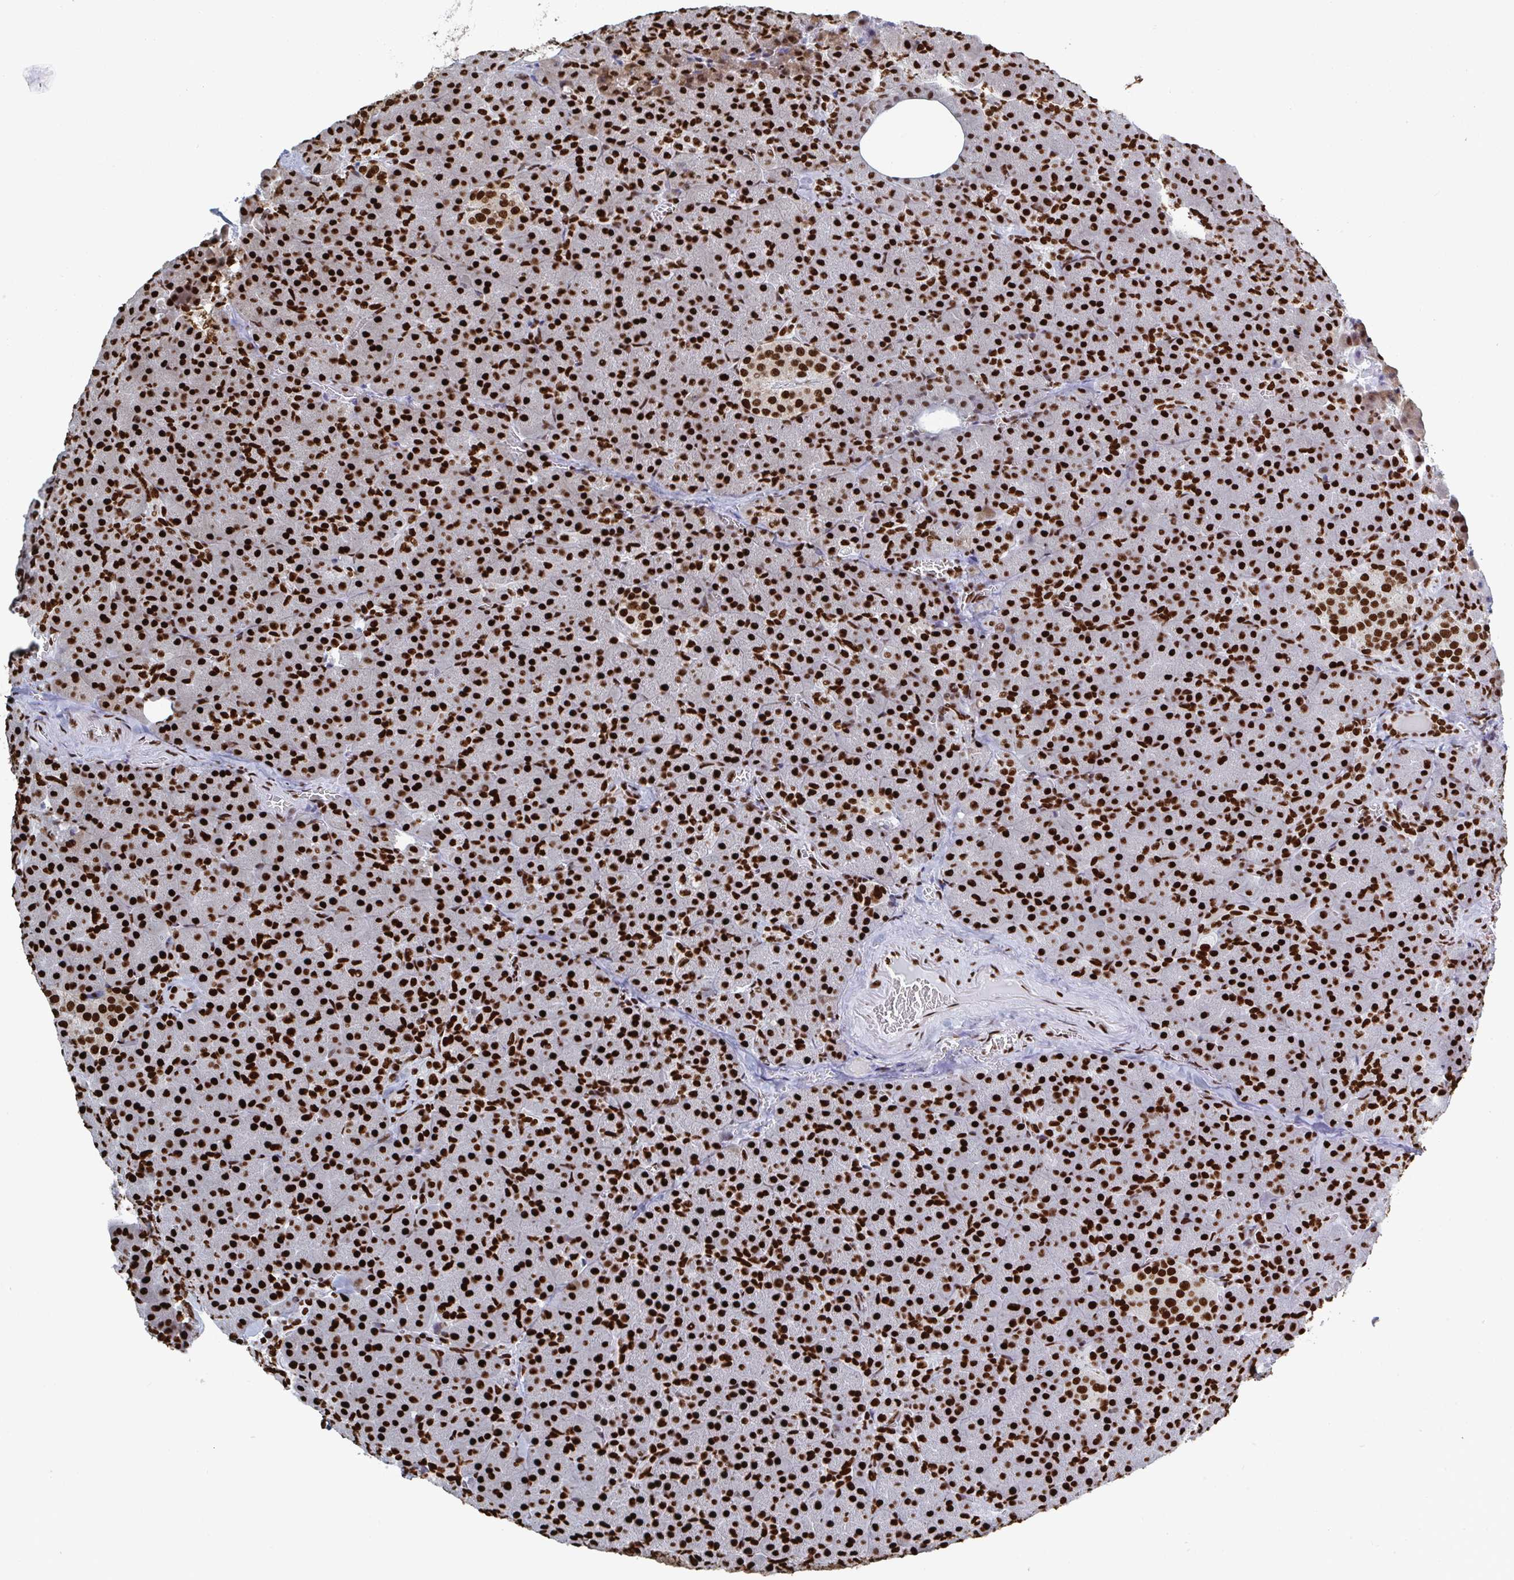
{"staining": {"intensity": "strong", "quantity": ">75%", "location": "cytoplasmic/membranous,nuclear"}, "tissue": "pancreas", "cell_type": "Exocrine glandular cells", "image_type": "normal", "snomed": [{"axis": "morphology", "description": "Normal tissue, NOS"}, {"axis": "topography", "description": "Pancreas"}], "caption": "Immunohistochemistry (DAB) staining of benign human pancreas displays strong cytoplasmic/membranous,nuclear protein expression in about >75% of exocrine glandular cells.", "gene": "GAR1", "patient": {"sex": "female", "age": 74}}